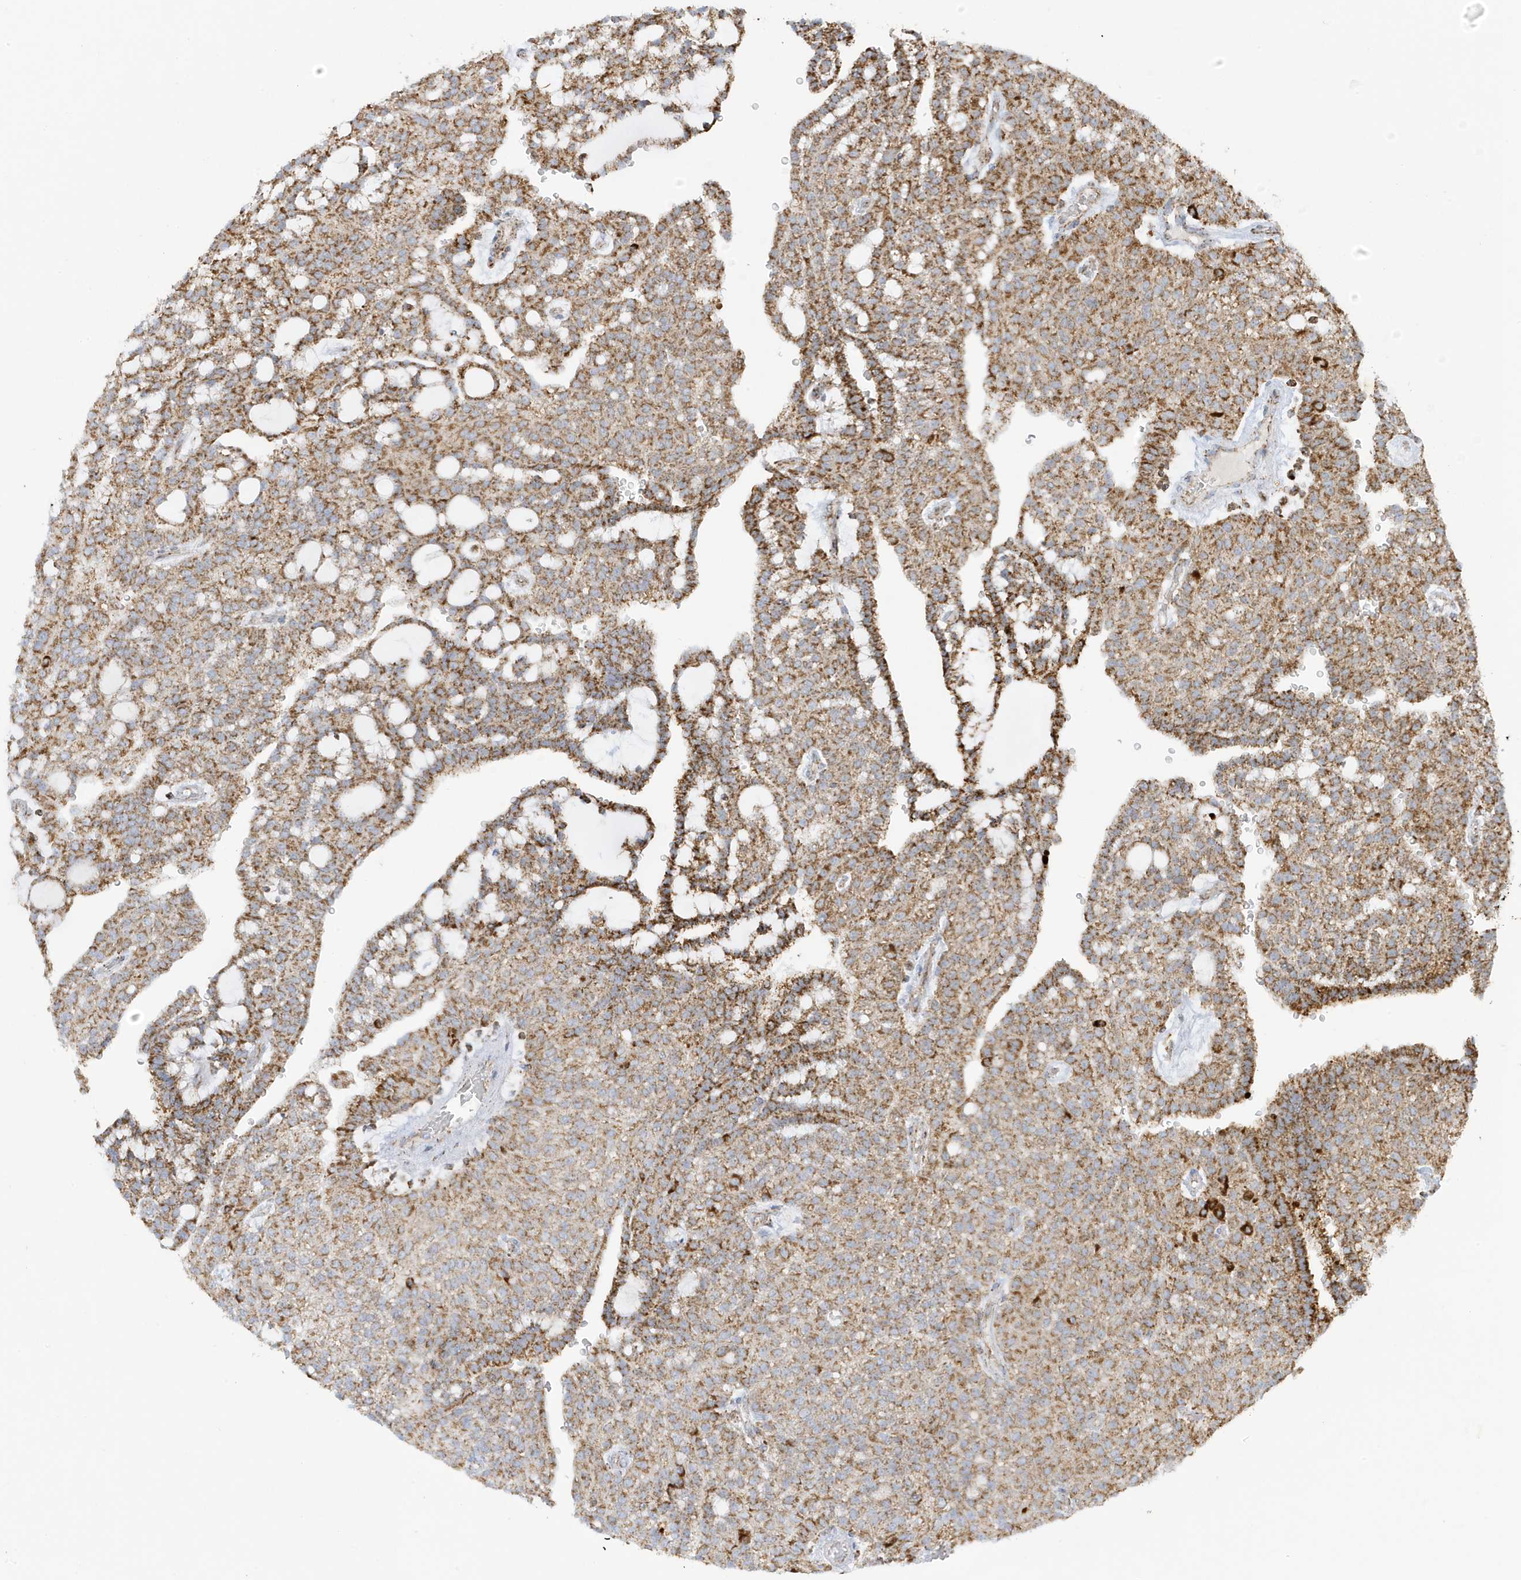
{"staining": {"intensity": "moderate", "quantity": ">75%", "location": "cytoplasmic/membranous"}, "tissue": "renal cancer", "cell_type": "Tumor cells", "image_type": "cancer", "snomed": [{"axis": "morphology", "description": "Adenocarcinoma, NOS"}, {"axis": "topography", "description": "Kidney"}], "caption": "Immunohistochemical staining of renal adenocarcinoma shows moderate cytoplasmic/membranous protein positivity in approximately >75% of tumor cells.", "gene": "ATP5ME", "patient": {"sex": "male", "age": 63}}